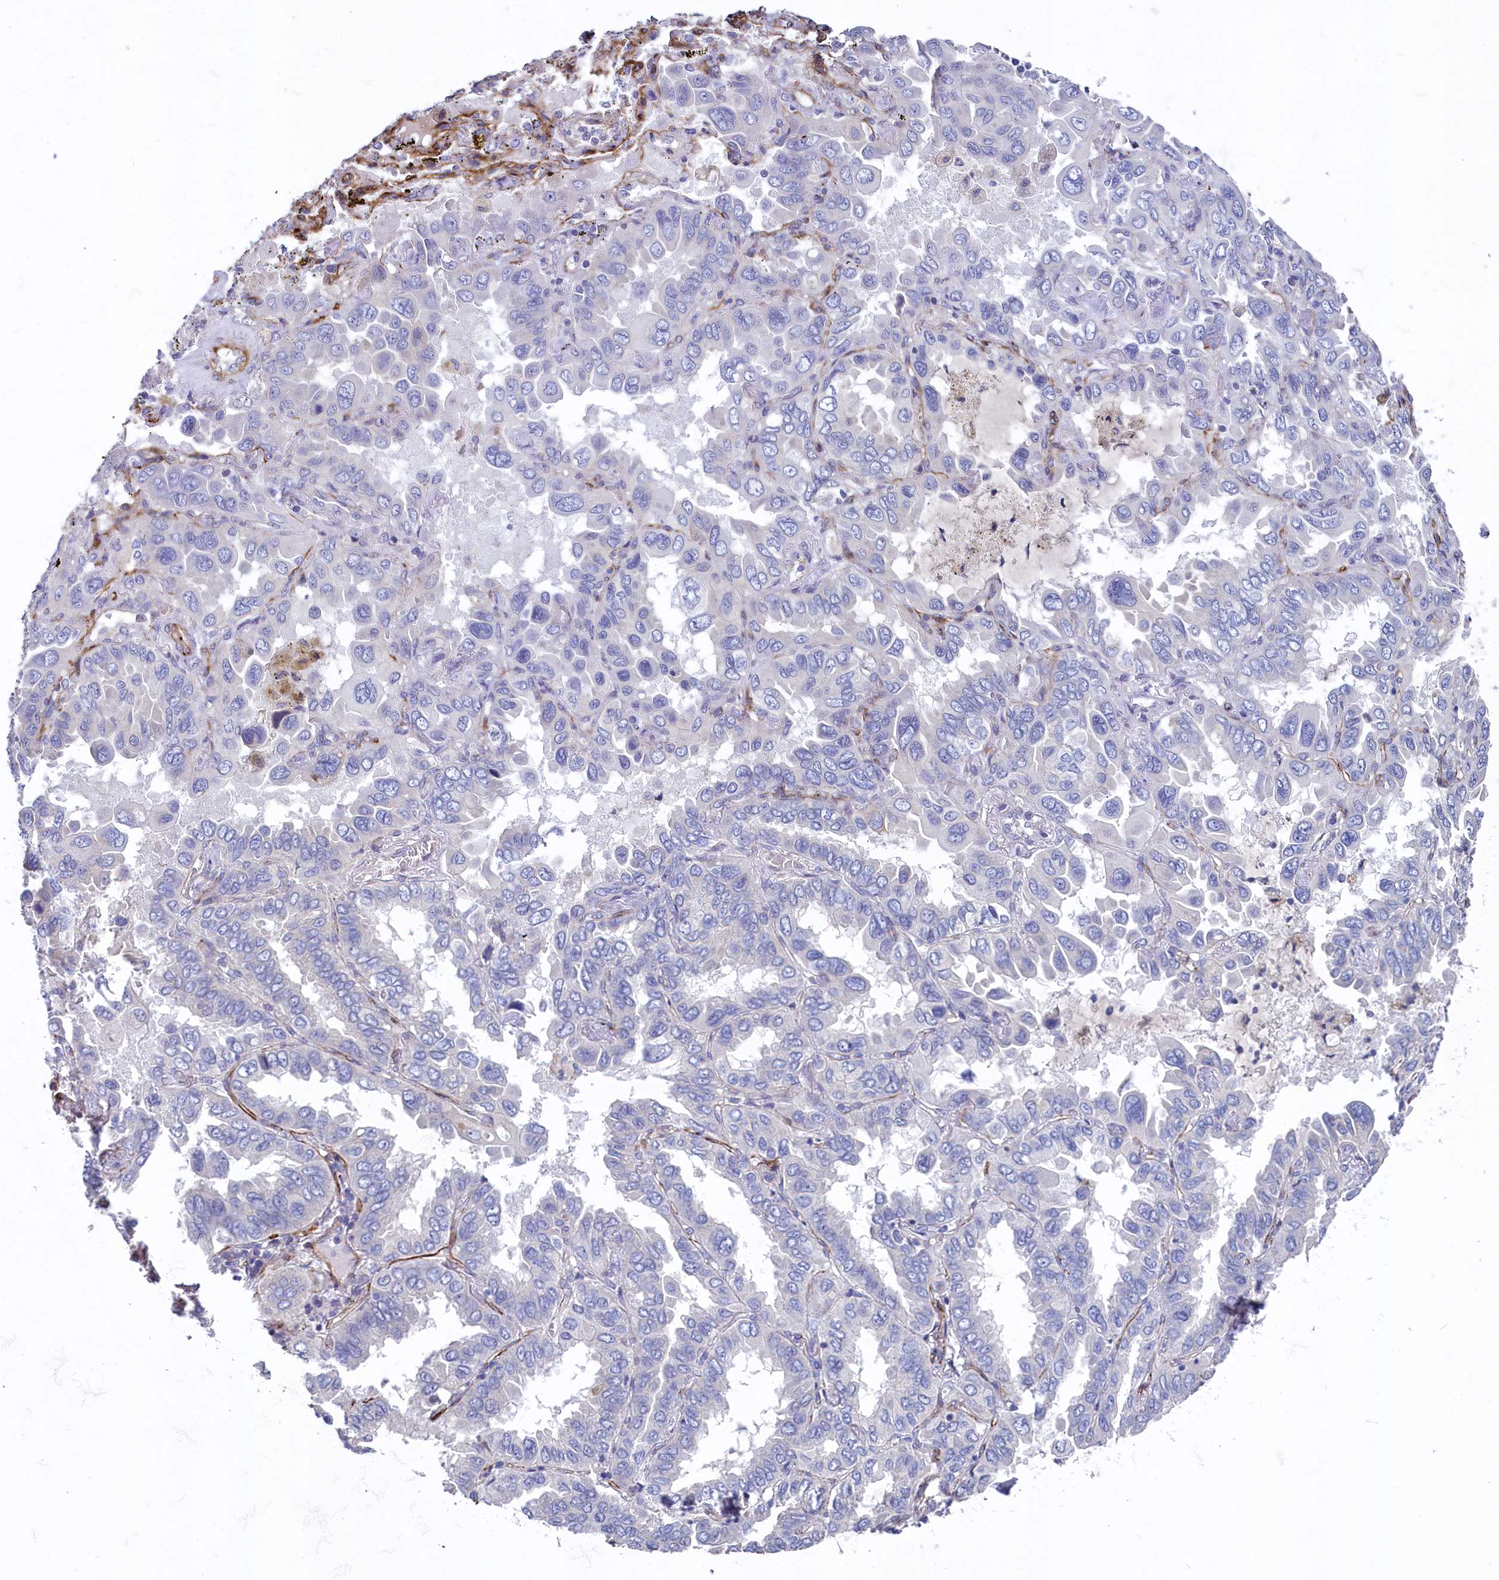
{"staining": {"intensity": "negative", "quantity": "none", "location": "none"}, "tissue": "lung cancer", "cell_type": "Tumor cells", "image_type": "cancer", "snomed": [{"axis": "morphology", "description": "Adenocarcinoma, NOS"}, {"axis": "topography", "description": "Lung"}], "caption": "DAB (3,3'-diaminobenzidine) immunohistochemical staining of lung cancer exhibits no significant expression in tumor cells.", "gene": "ASXL3", "patient": {"sex": "male", "age": 64}}